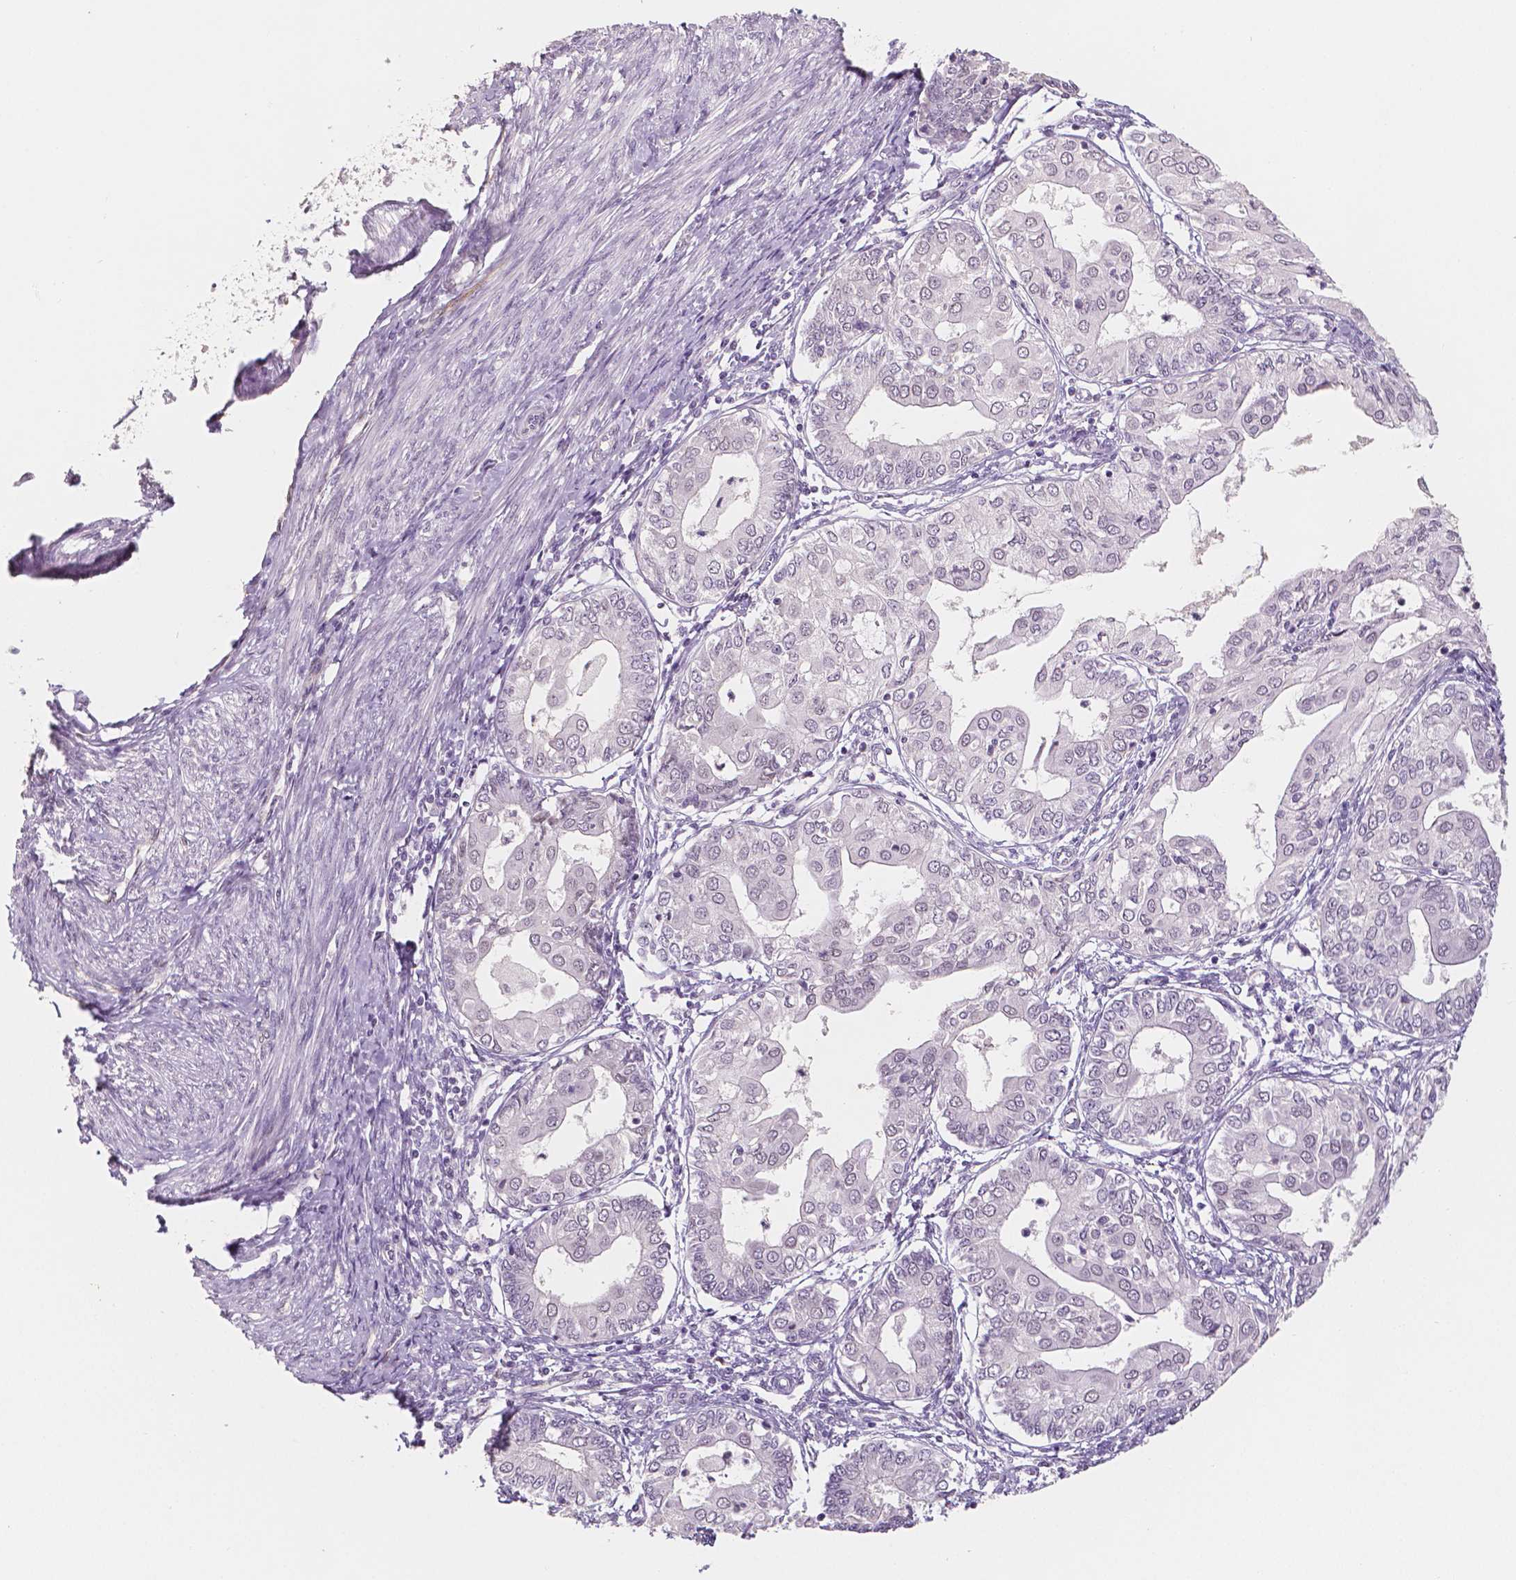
{"staining": {"intensity": "negative", "quantity": "none", "location": "none"}, "tissue": "endometrial cancer", "cell_type": "Tumor cells", "image_type": "cancer", "snomed": [{"axis": "morphology", "description": "Adenocarcinoma, NOS"}, {"axis": "topography", "description": "Endometrium"}], "caption": "Adenocarcinoma (endometrial) was stained to show a protein in brown. There is no significant positivity in tumor cells.", "gene": "KDM5B", "patient": {"sex": "female", "age": 68}}